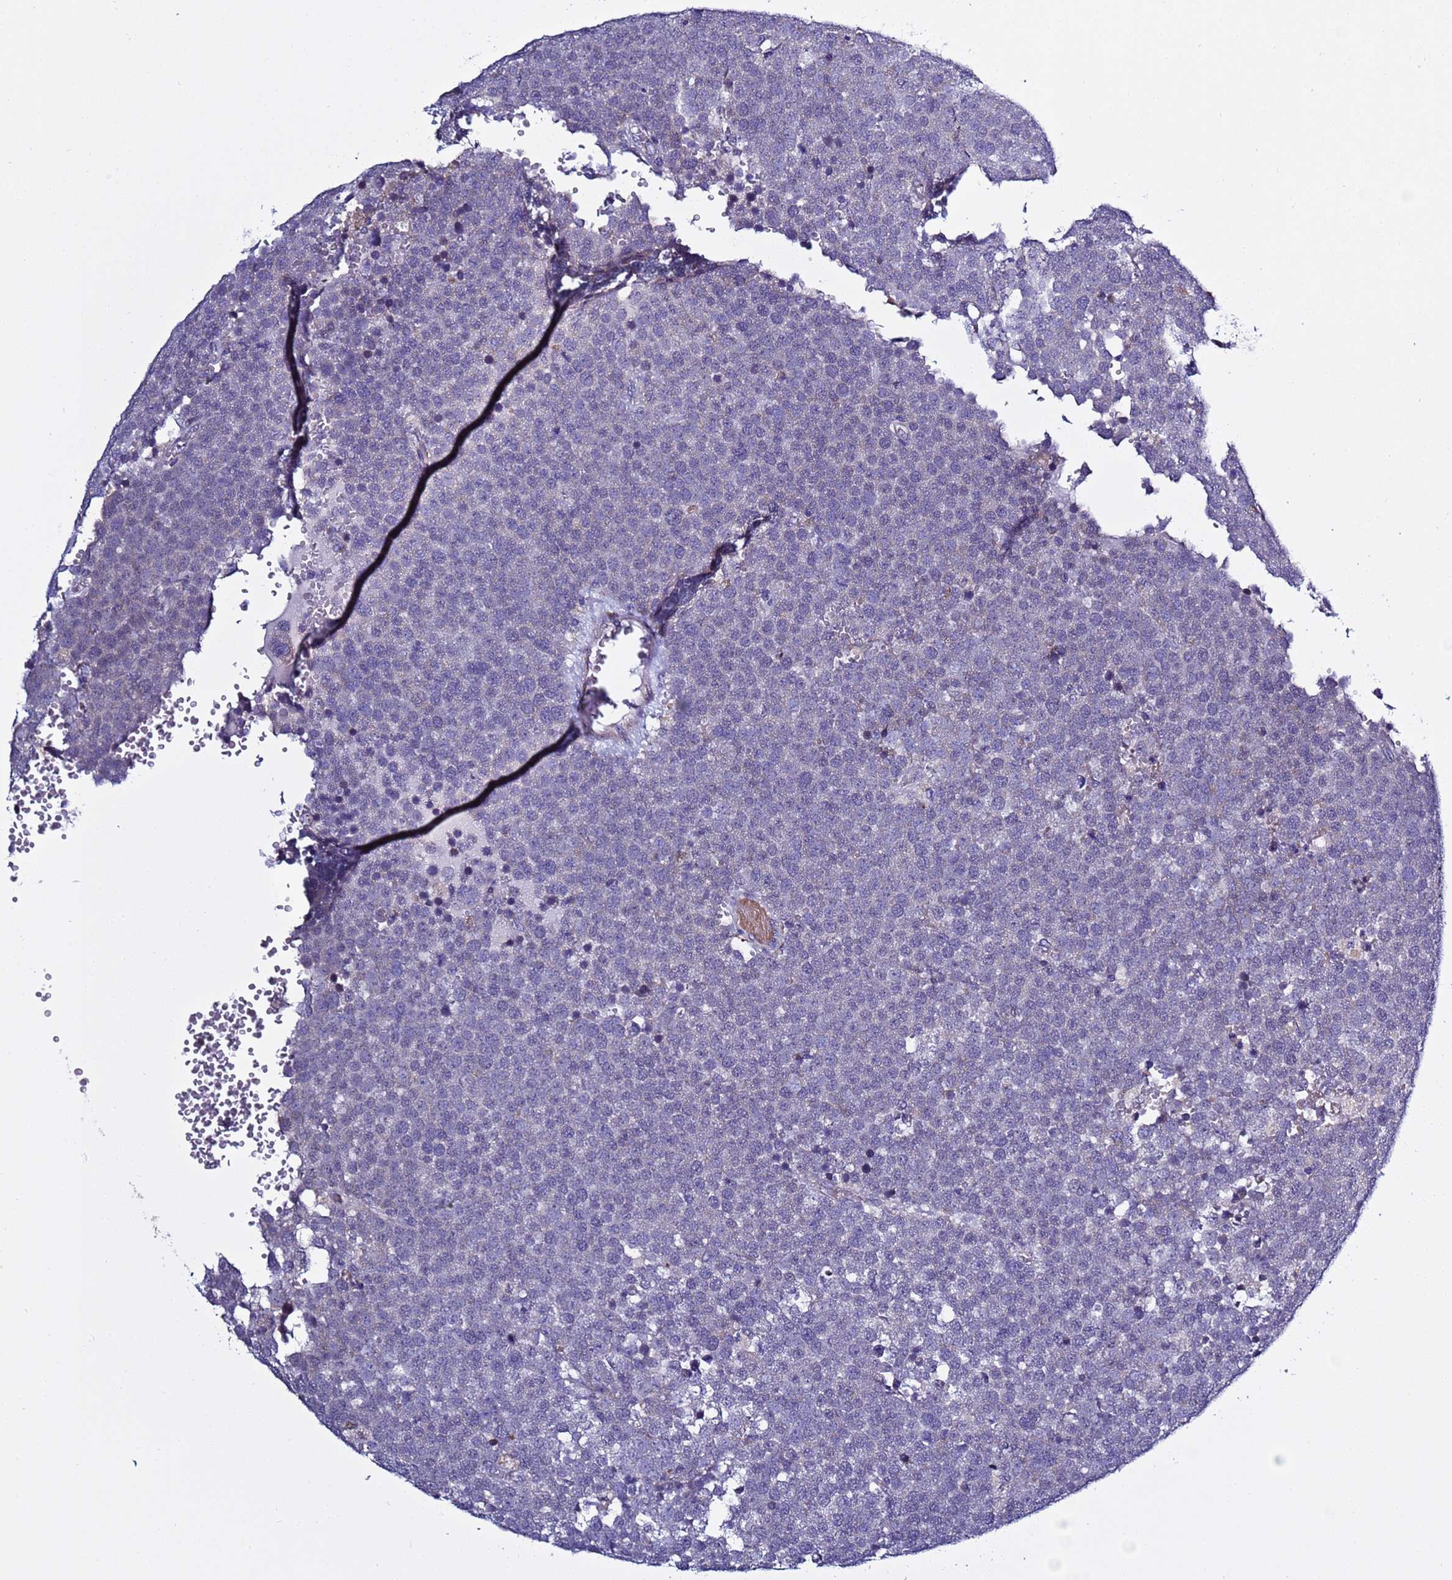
{"staining": {"intensity": "negative", "quantity": "none", "location": "none"}, "tissue": "testis cancer", "cell_type": "Tumor cells", "image_type": "cancer", "snomed": [{"axis": "morphology", "description": "Seminoma, NOS"}, {"axis": "topography", "description": "Testis"}], "caption": "Immunohistochemistry photomicrograph of neoplastic tissue: seminoma (testis) stained with DAB shows no significant protein expression in tumor cells. (Brightfield microscopy of DAB immunohistochemistry (IHC) at high magnification).", "gene": "ABHD17B", "patient": {"sex": "male", "age": 71}}